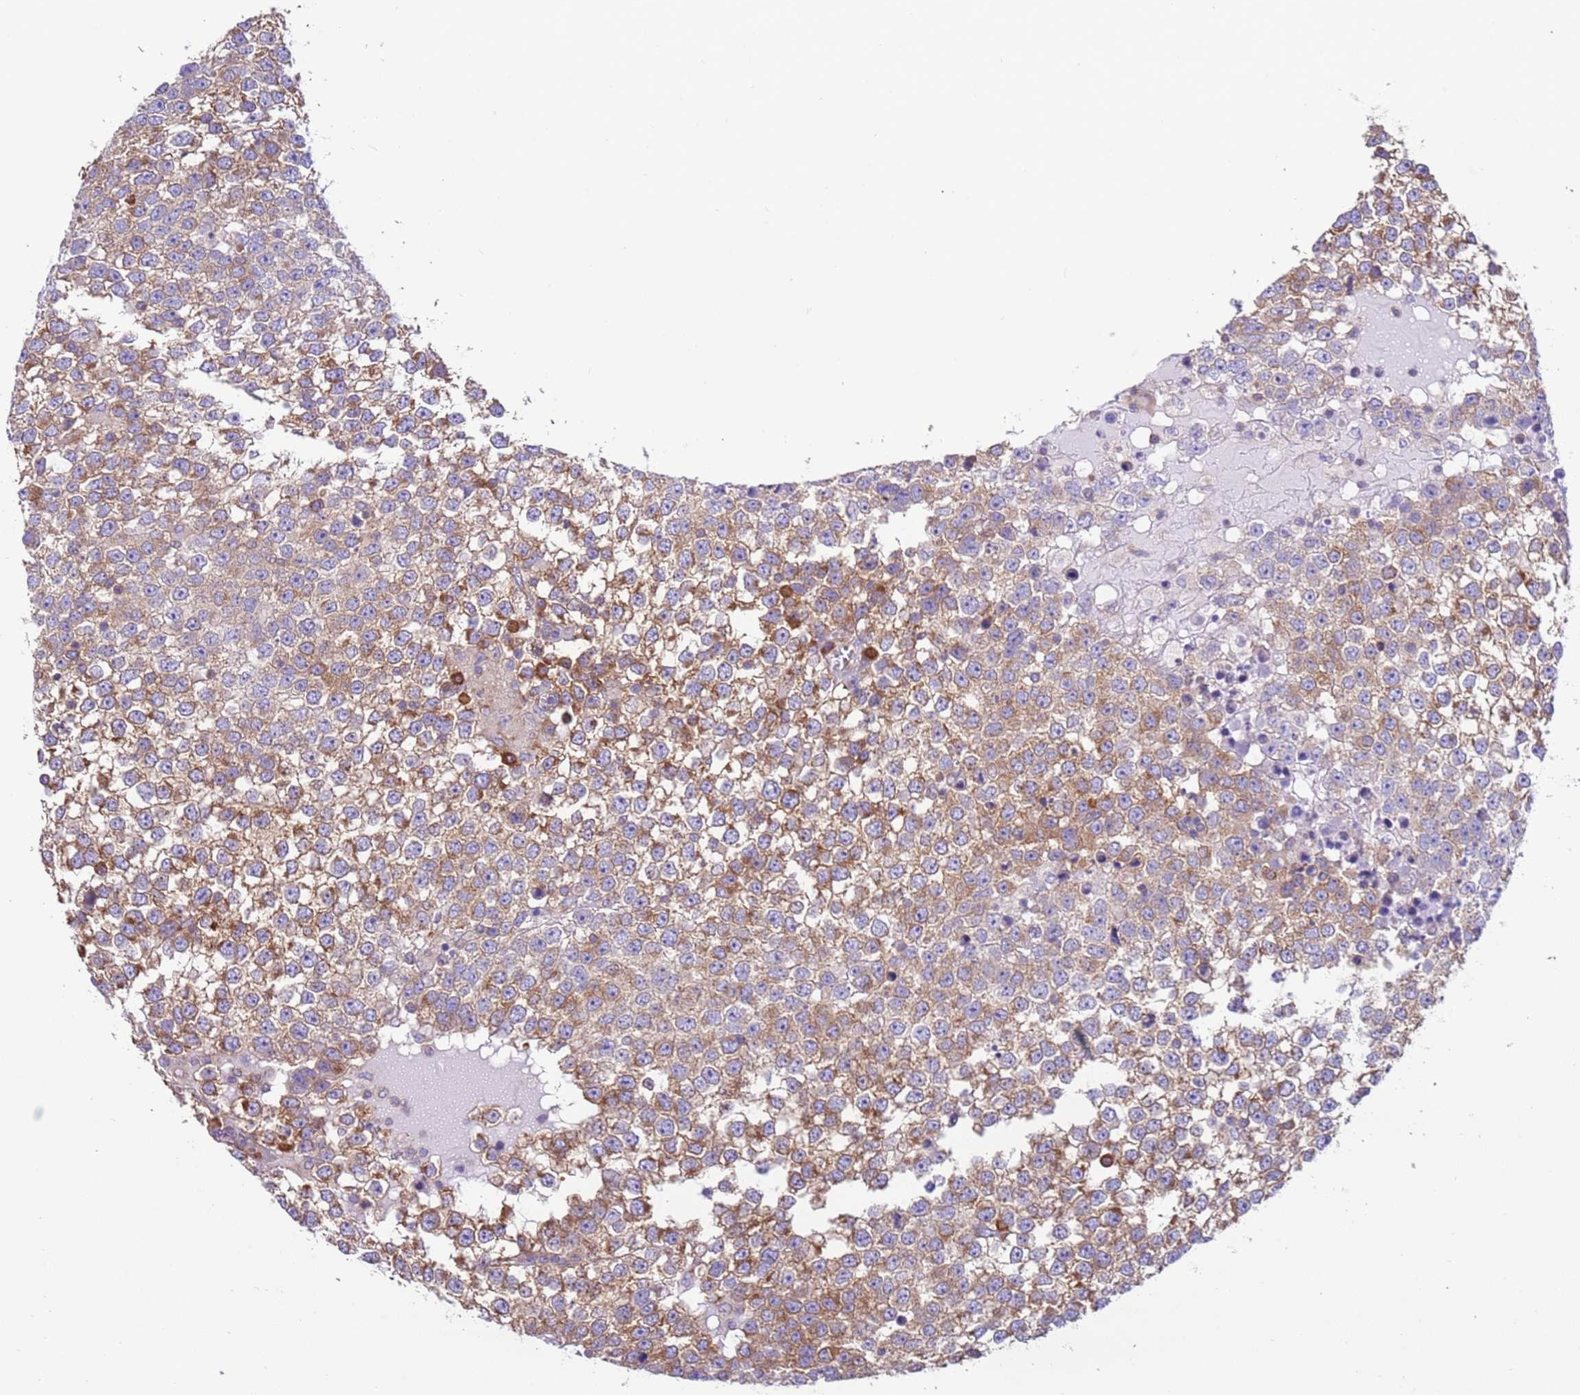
{"staining": {"intensity": "moderate", "quantity": ">75%", "location": "cytoplasmic/membranous"}, "tissue": "testis cancer", "cell_type": "Tumor cells", "image_type": "cancer", "snomed": [{"axis": "morphology", "description": "Seminoma, NOS"}, {"axis": "topography", "description": "Testis"}], "caption": "Brown immunohistochemical staining in testis seminoma shows moderate cytoplasmic/membranous positivity in about >75% of tumor cells.", "gene": "VARS1", "patient": {"sex": "male", "age": 65}}